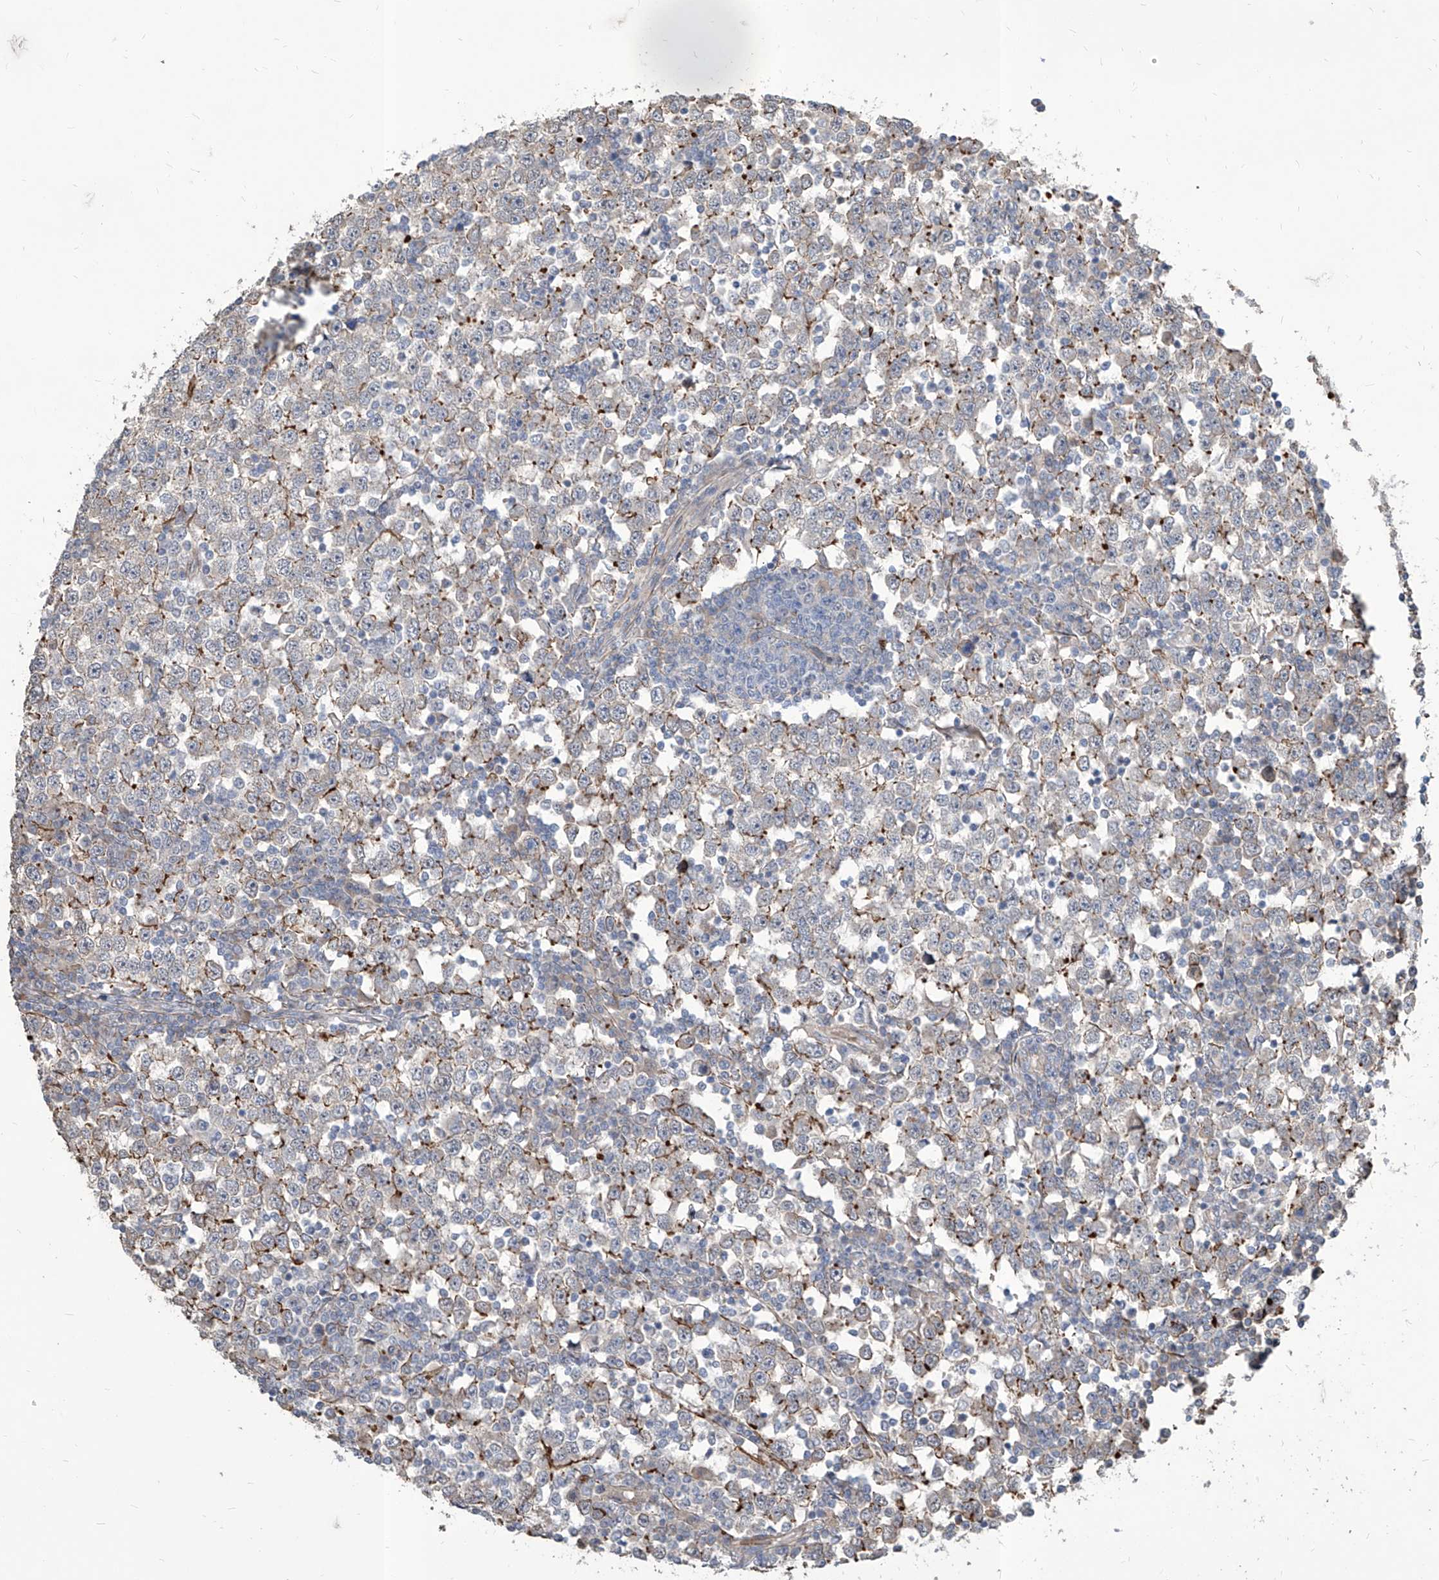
{"staining": {"intensity": "moderate", "quantity": "<25%", "location": "cytoplasmic/membranous"}, "tissue": "testis cancer", "cell_type": "Tumor cells", "image_type": "cancer", "snomed": [{"axis": "morphology", "description": "Seminoma, NOS"}, {"axis": "topography", "description": "Testis"}], "caption": "High-power microscopy captured an IHC micrograph of testis cancer, revealing moderate cytoplasmic/membranous staining in approximately <25% of tumor cells. The staining was performed using DAB (3,3'-diaminobenzidine), with brown indicating positive protein expression. Nuclei are stained blue with hematoxylin.", "gene": "FAM83B", "patient": {"sex": "male", "age": 65}}